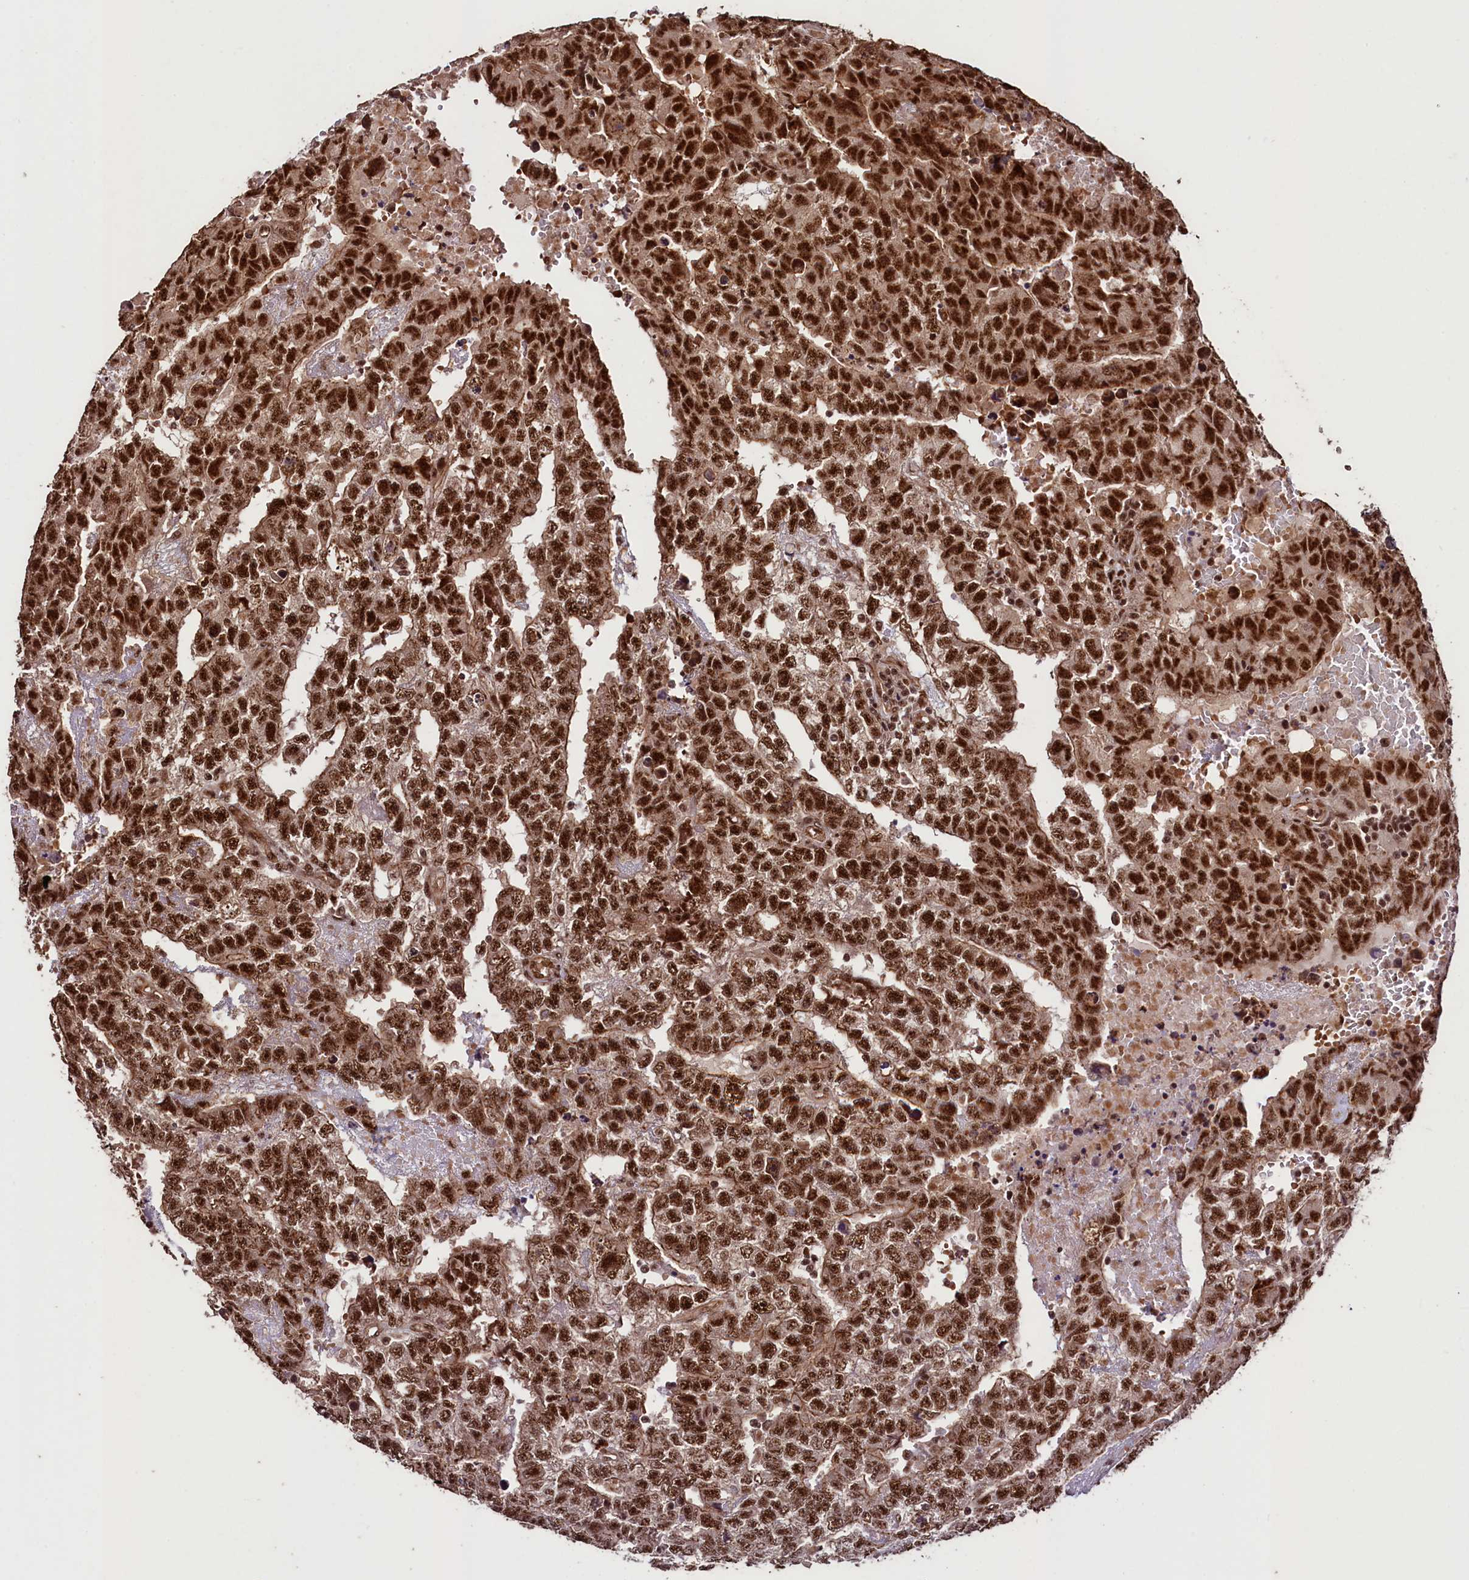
{"staining": {"intensity": "strong", "quantity": ">75%", "location": "nuclear"}, "tissue": "testis cancer", "cell_type": "Tumor cells", "image_type": "cancer", "snomed": [{"axis": "morphology", "description": "Carcinoma, Embryonal, NOS"}, {"axis": "topography", "description": "Testis"}], "caption": "DAB immunohistochemical staining of testis cancer demonstrates strong nuclear protein positivity in about >75% of tumor cells.", "gene": "SFSWAP", "patient": {"sex": "male", "age": 25}}